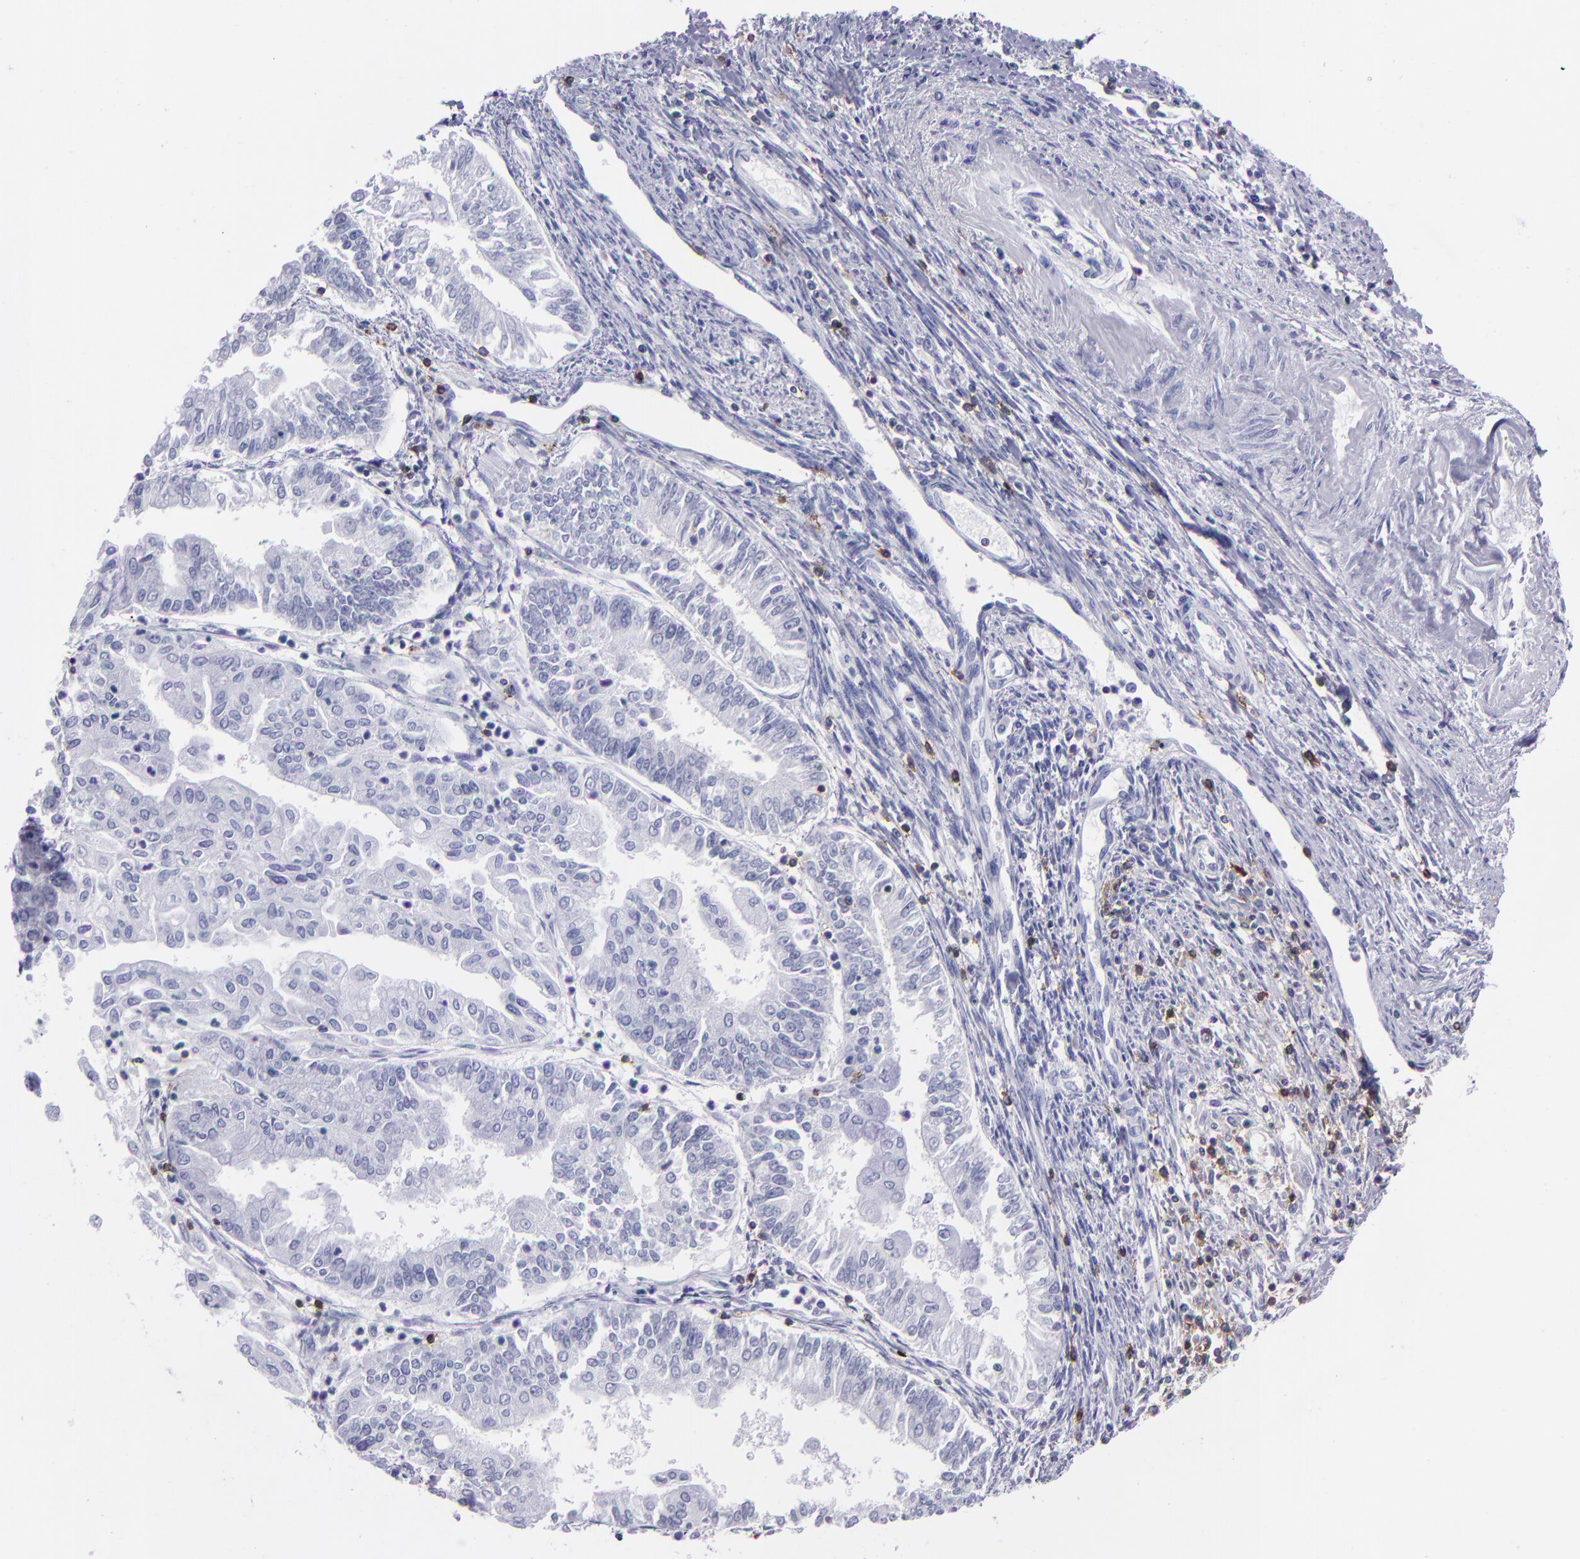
{"staining": {"intensity": "negative", "quantity": "none", "location": "none"}, "tissue": "endometrial cancer", "cell_type": "Tumor cells", "image_type": "cancer", "snomed": [{"axis": "morphology", "description": "Adenocarcinoma, NOS"}, {"axis": "topography", "description": "Endometrium"}], "caption": "This is an immunohistochemistry (IHC) histopathology image of adenocarcinoma (endometrial). There is no positivity in tumor cells.", "gene": "CD6", "patient": {"sex": "female", "age": 75}}